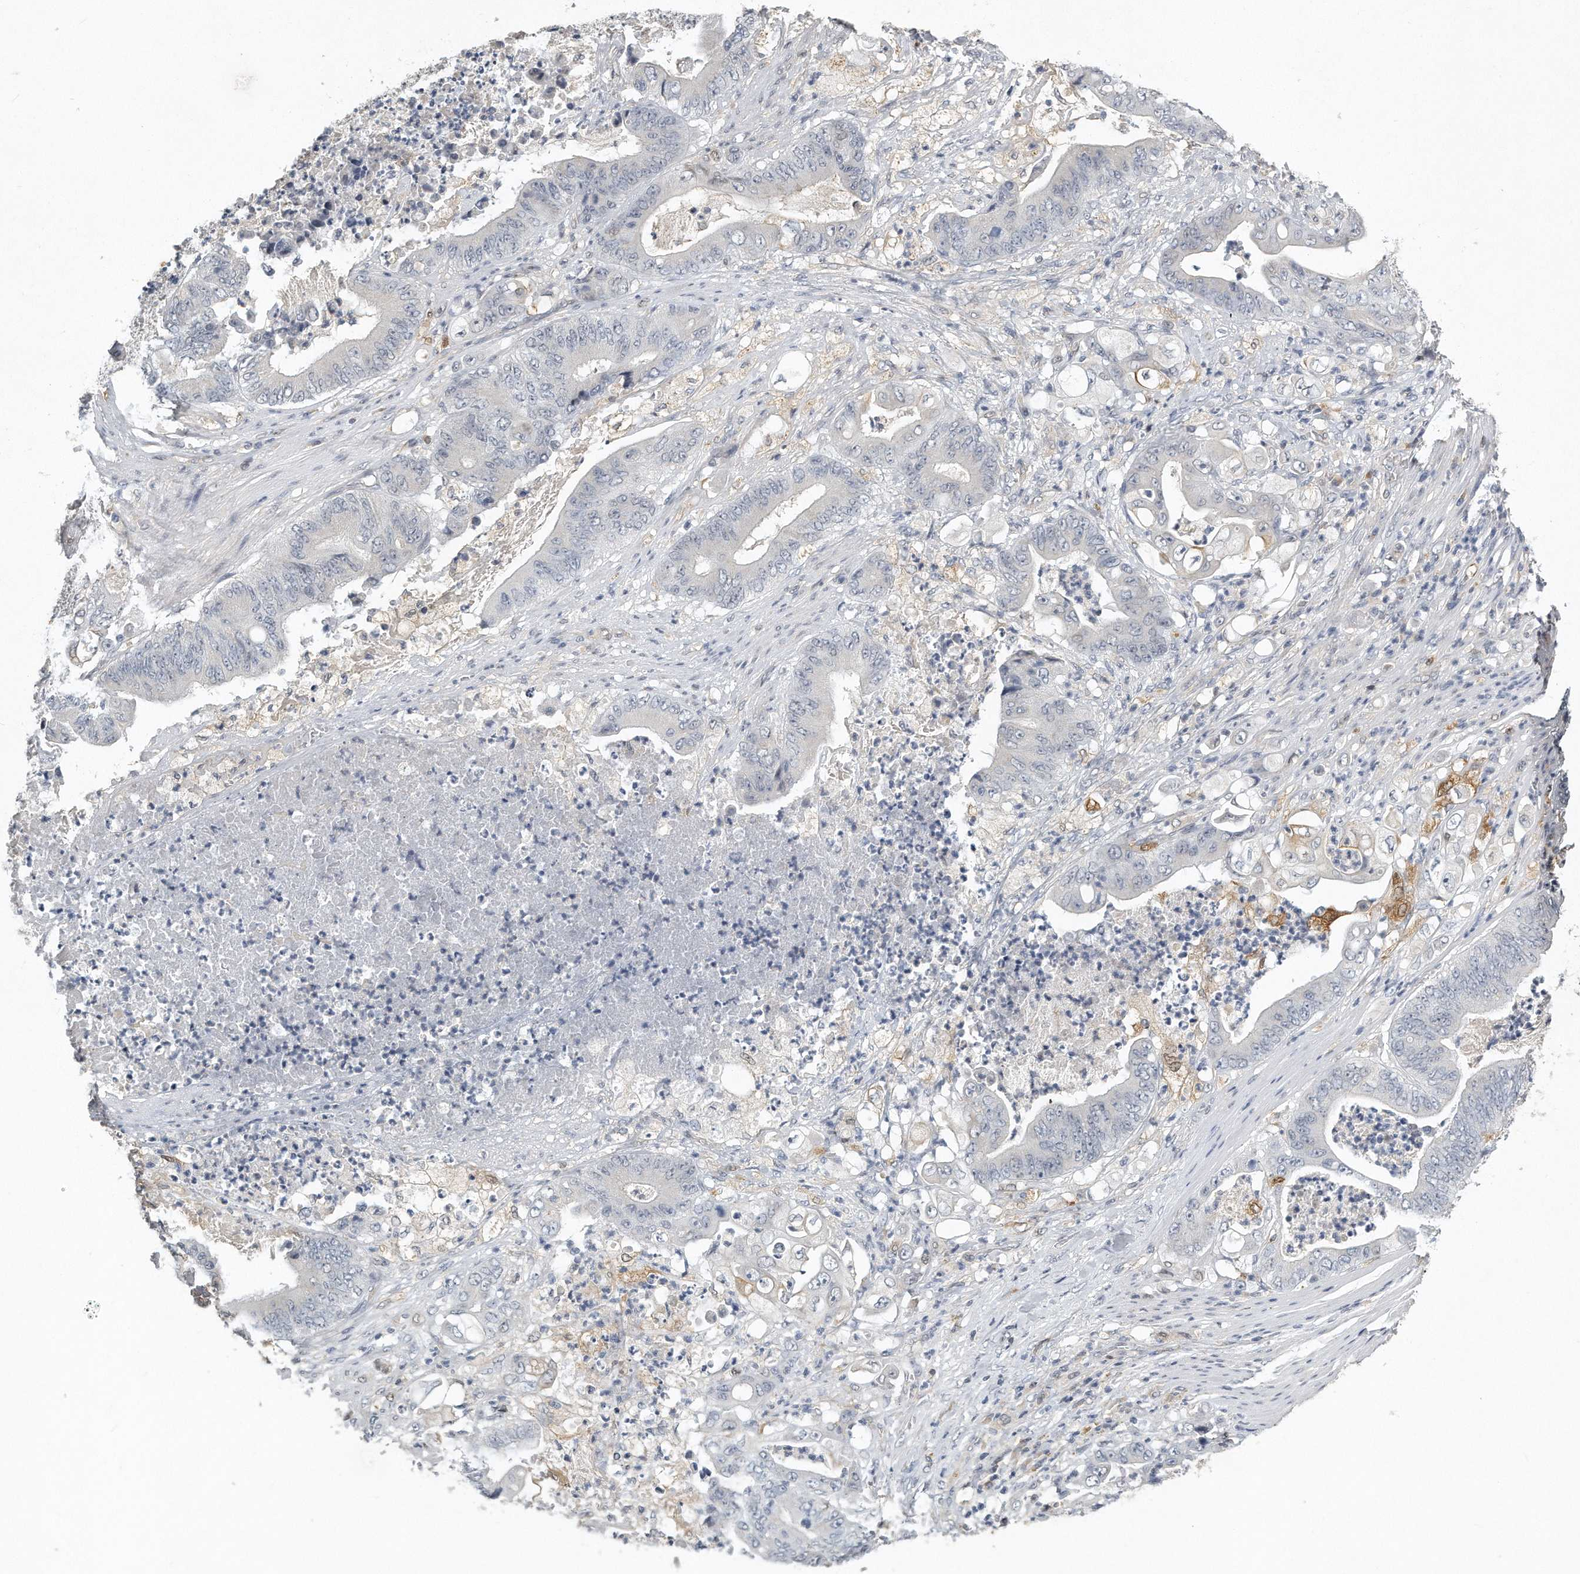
{"staining": {"intensity": "negative", "quantity": "none", "location": "none"}, "tissue": "stomach cancer", "cell_type": "Tumor cells", "image_type": "cancer", "snomed": [{"axis": "morphology", "description": "Adenocarcinoma, NOS"}, {"axis": "topography", "description": "Stomach"}], "caption": "Immunohistochemical staining of human stomach cancer (adenocarcinoma) shows no significant positivity in tumor cells.", "gene": "CAMK1", "patient": {"sex": "female", "age": 73}}